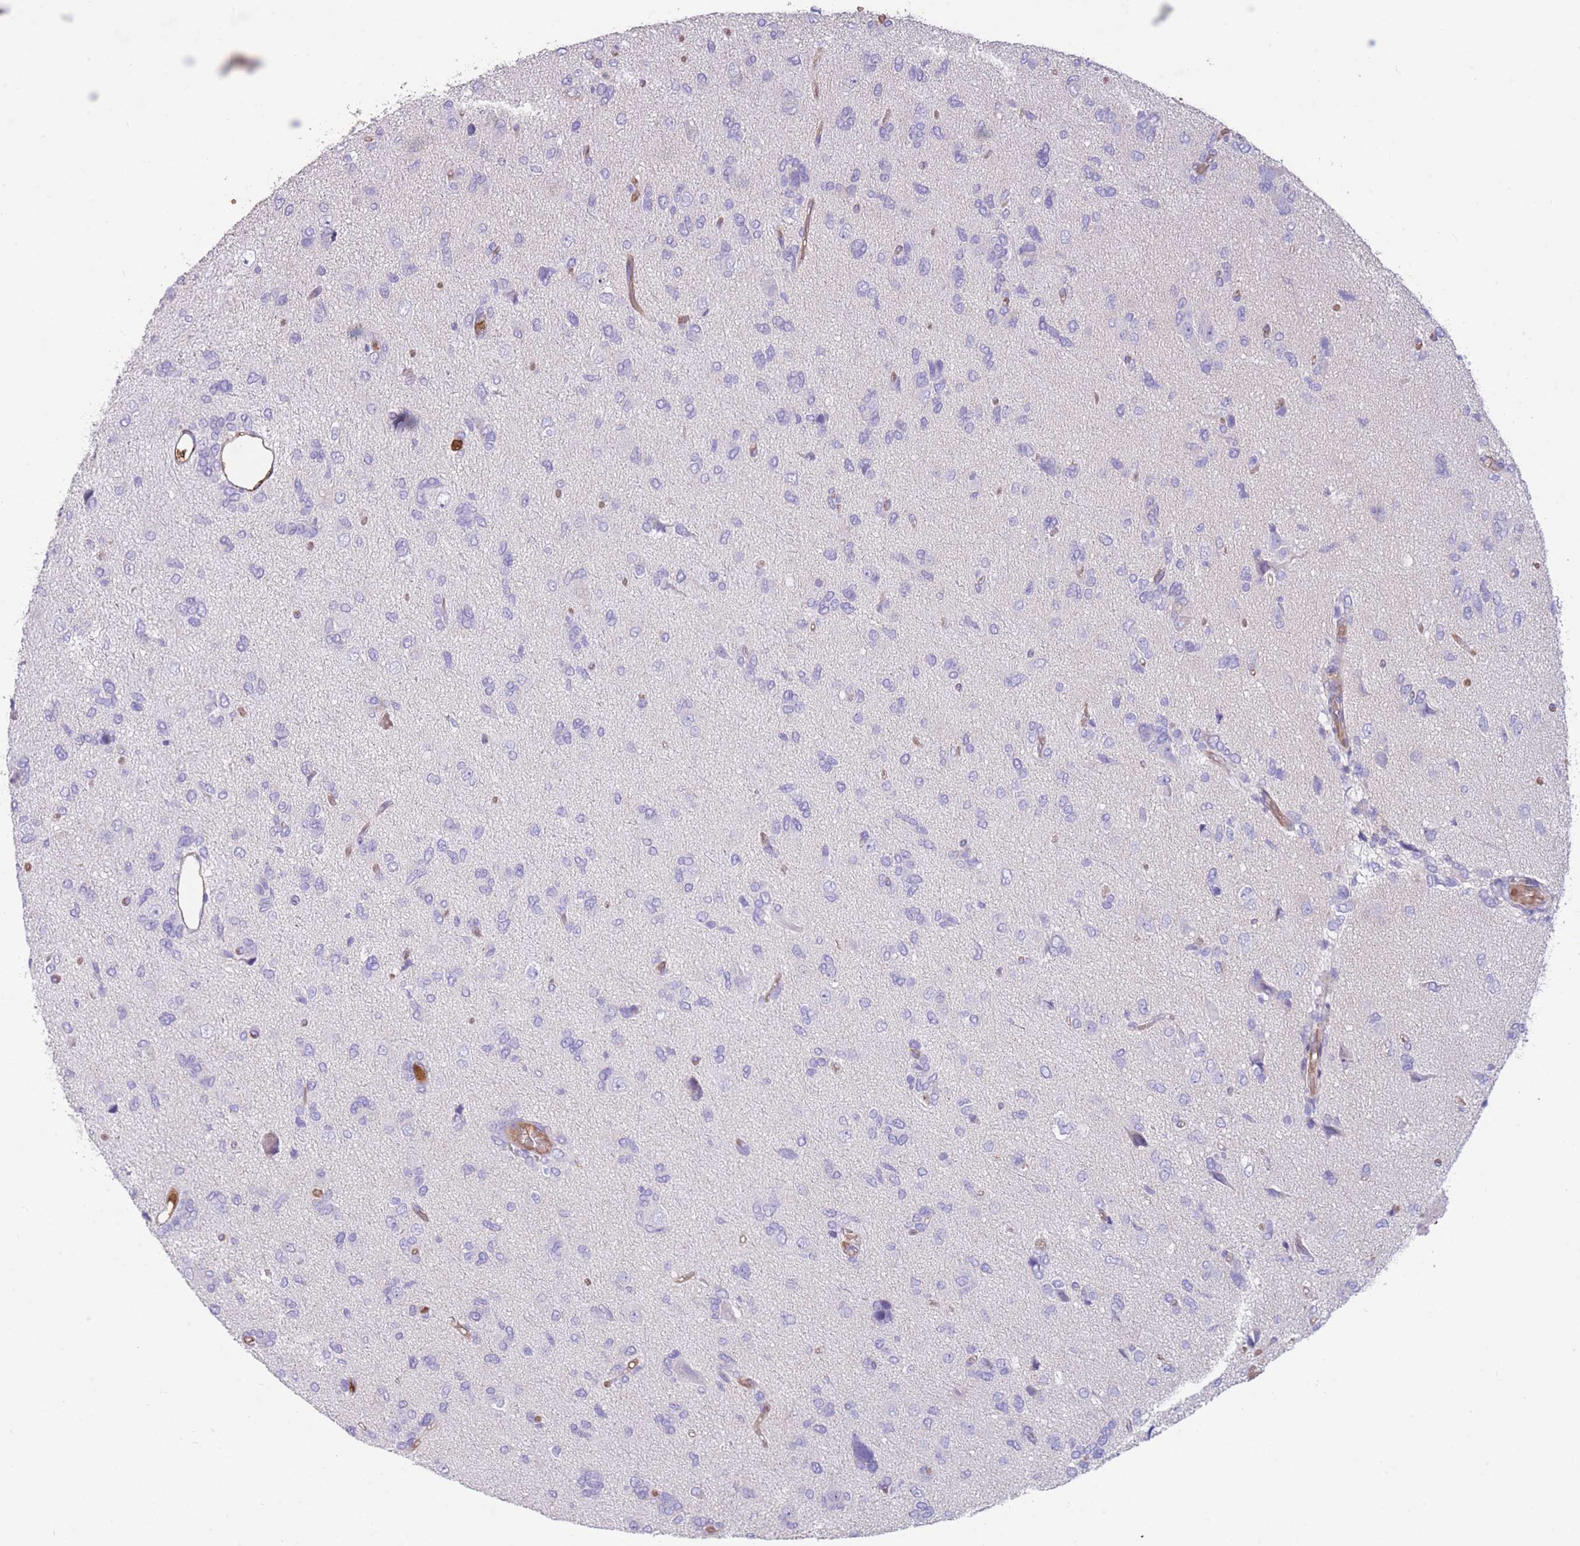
{"staining": {"intensity": "negative", "quantity": "none", "location": "none"}, "tissue": "glioma", "cell_type": "Tumor cells", "image_type": "cancer", "snomed": [{"axis": "morphology", "description": "Glioma, malignant, High grade"}, {"axis": "topography", "description": "Brain"}], "caption": "The micrograph shows no staining of tumor cells in high-grade glioma (malignant). (DAB (3,3'-diaminobenzidine) IHC, high magnification).", "gene": "ANKRD53", "patient": {"sex": "female", "age": 59}}